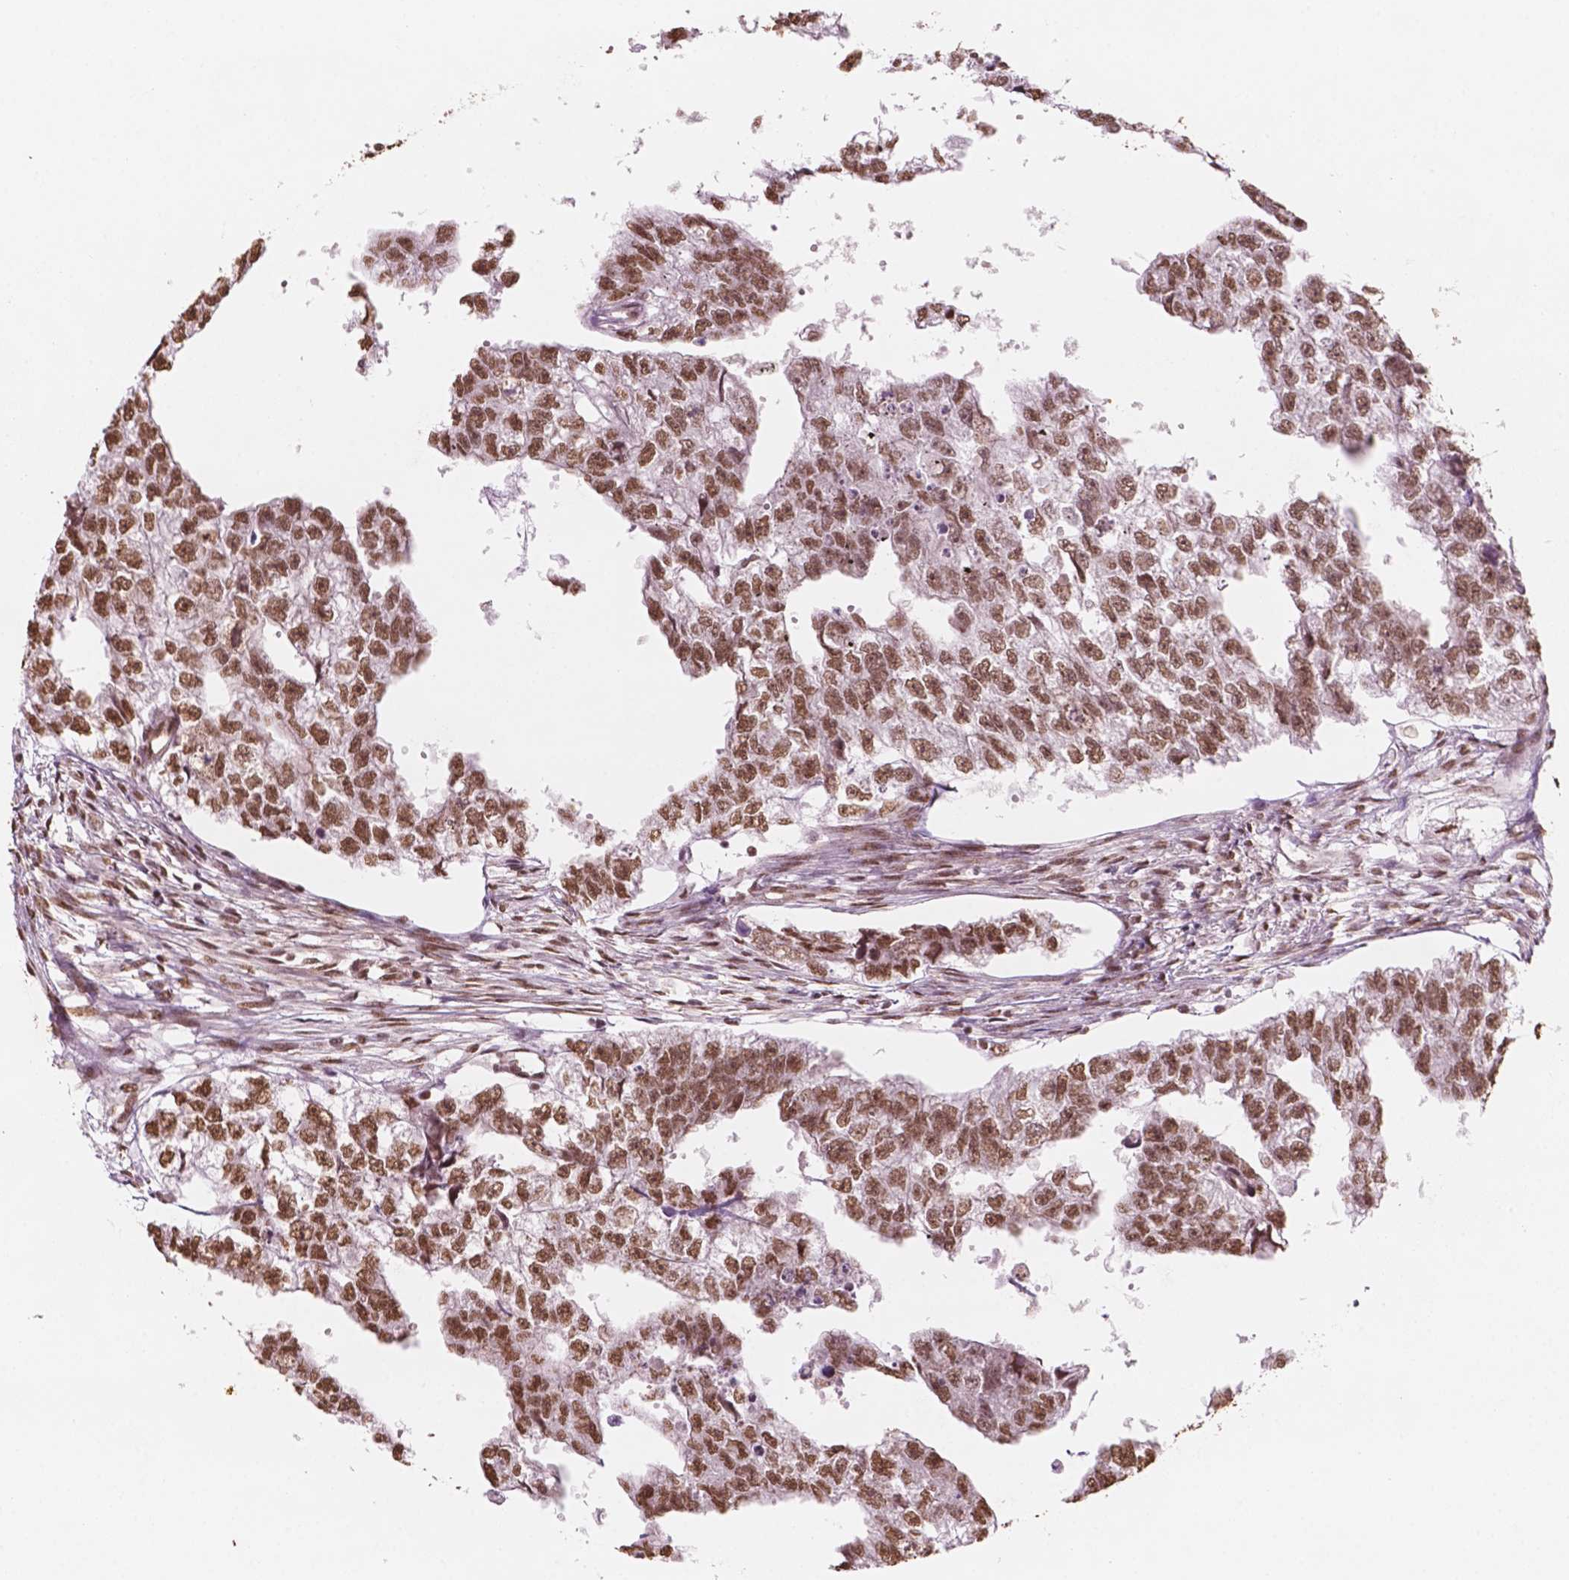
{"staining": {"intensity": "moderate", "quantity": ">75%", "location": "nuclear"}, "tissue": "testis cancer", "cell_type": "Tumor cells", "image_type": "cancer", "snomed": [{"axis": "morphology", "description": "Carcinoma, Embryonal, NOS"}, {"axis": "morphology", "description": "Teratoma, malignant, NOS"}, {"axis": "topography", "description": "Testis"}], "caption": "A photomicrograph of human testis cancer (malignant teratoma) stained for a protein exhibits moderate nuclear brown staining in tumor cells.", "gene": "GTF3C5", "patient": {"sex": "male", "age": 44}}